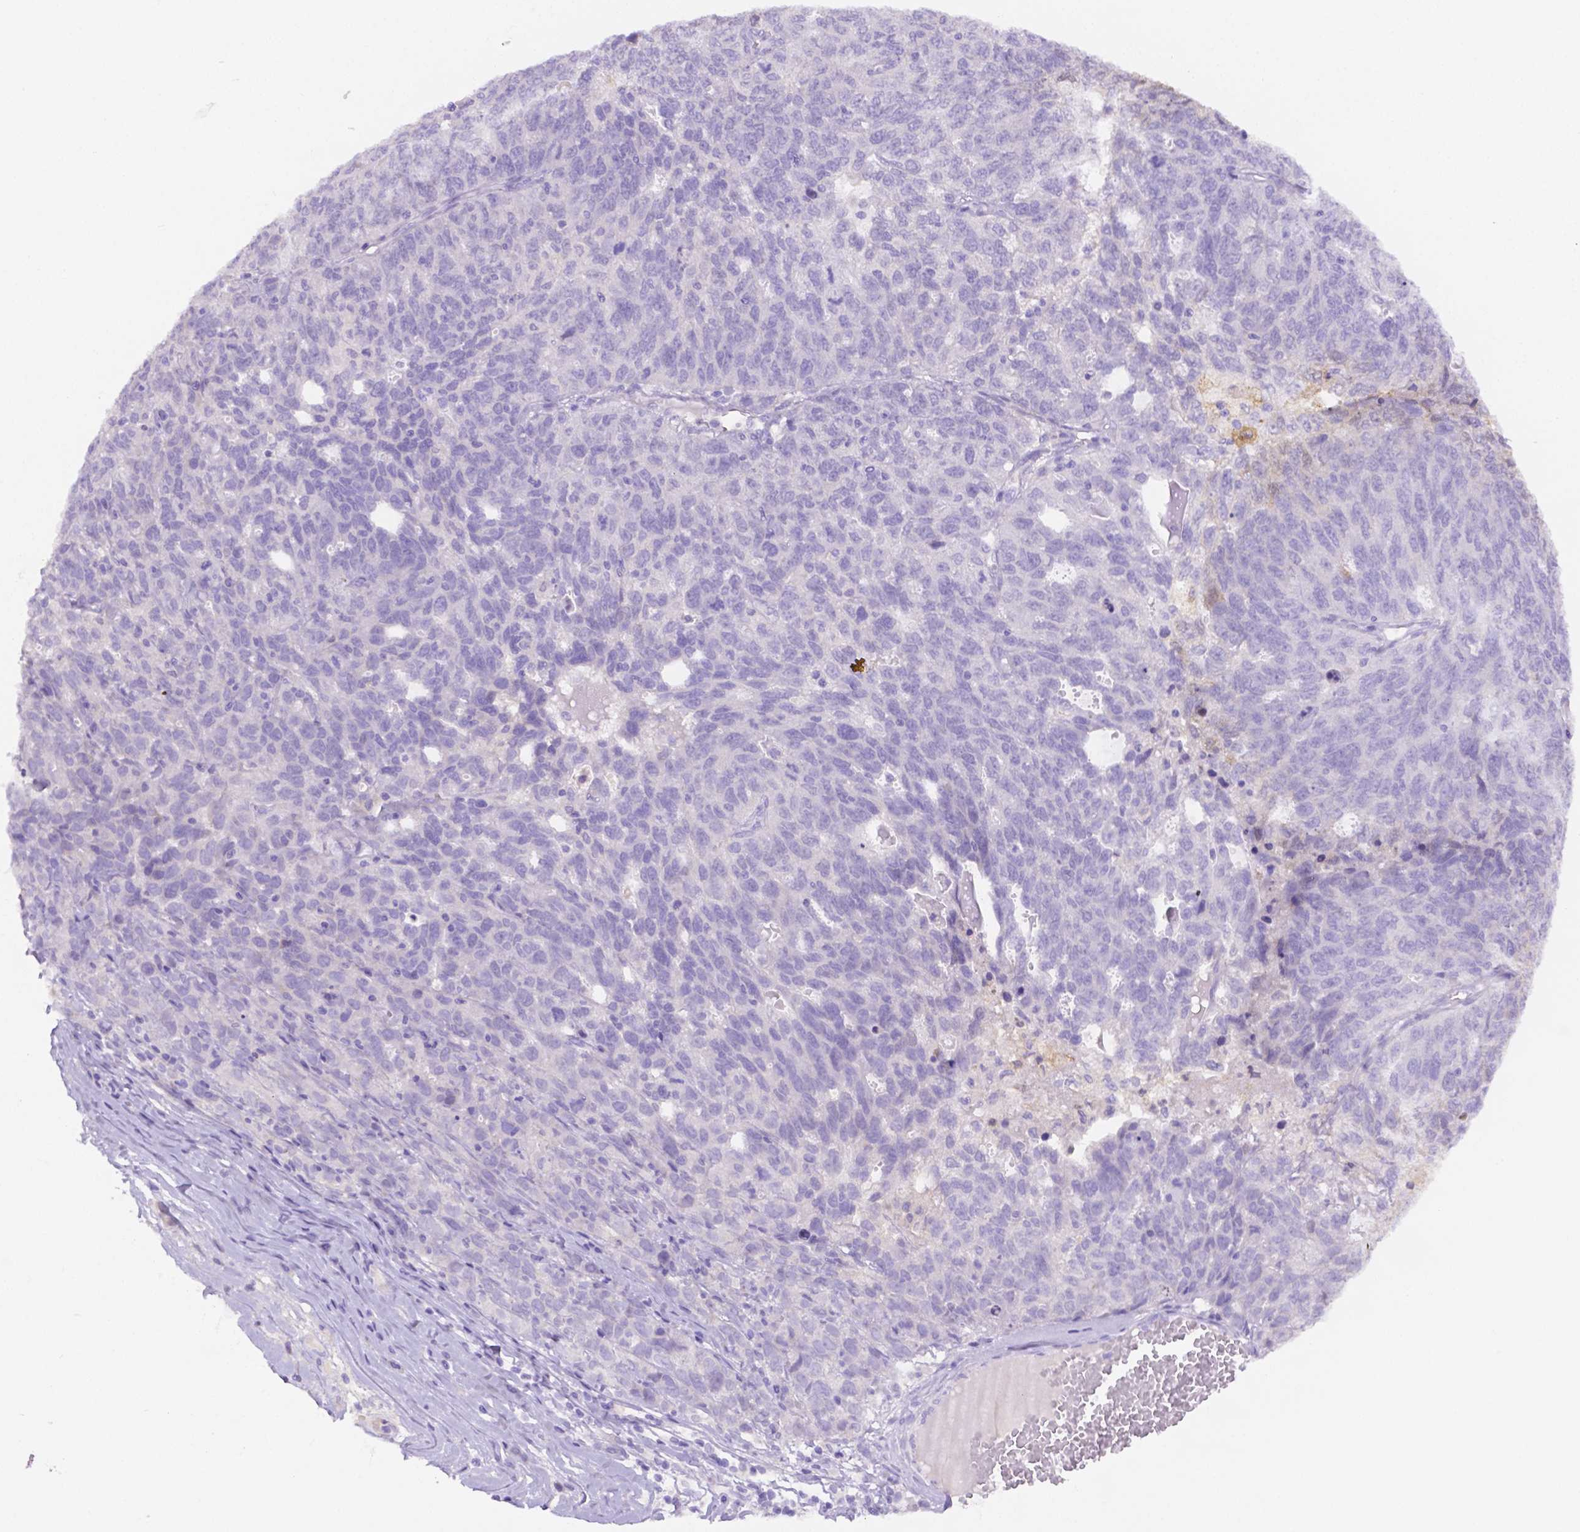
{"staining": {"intensity": "negative", "quantity": "none", "location": "none"}, "tissue": "ovarian cancer", "cell_type": "Tumor cells", "image_type": "cancer", "snomed": [{"axis": "morphology", "description": "Cystadenocarcinoma, serous, NOS"}, {"axis": "topography", "description": "Ovary"}], "caption": "An image of human ovarian cancer (serous cystadenocarcinoma) is negative for staining in tumor cells. Nuclei are stained in blue.", "gene": "NXPH2", "patient": {"sex": "female", "age": 71}}